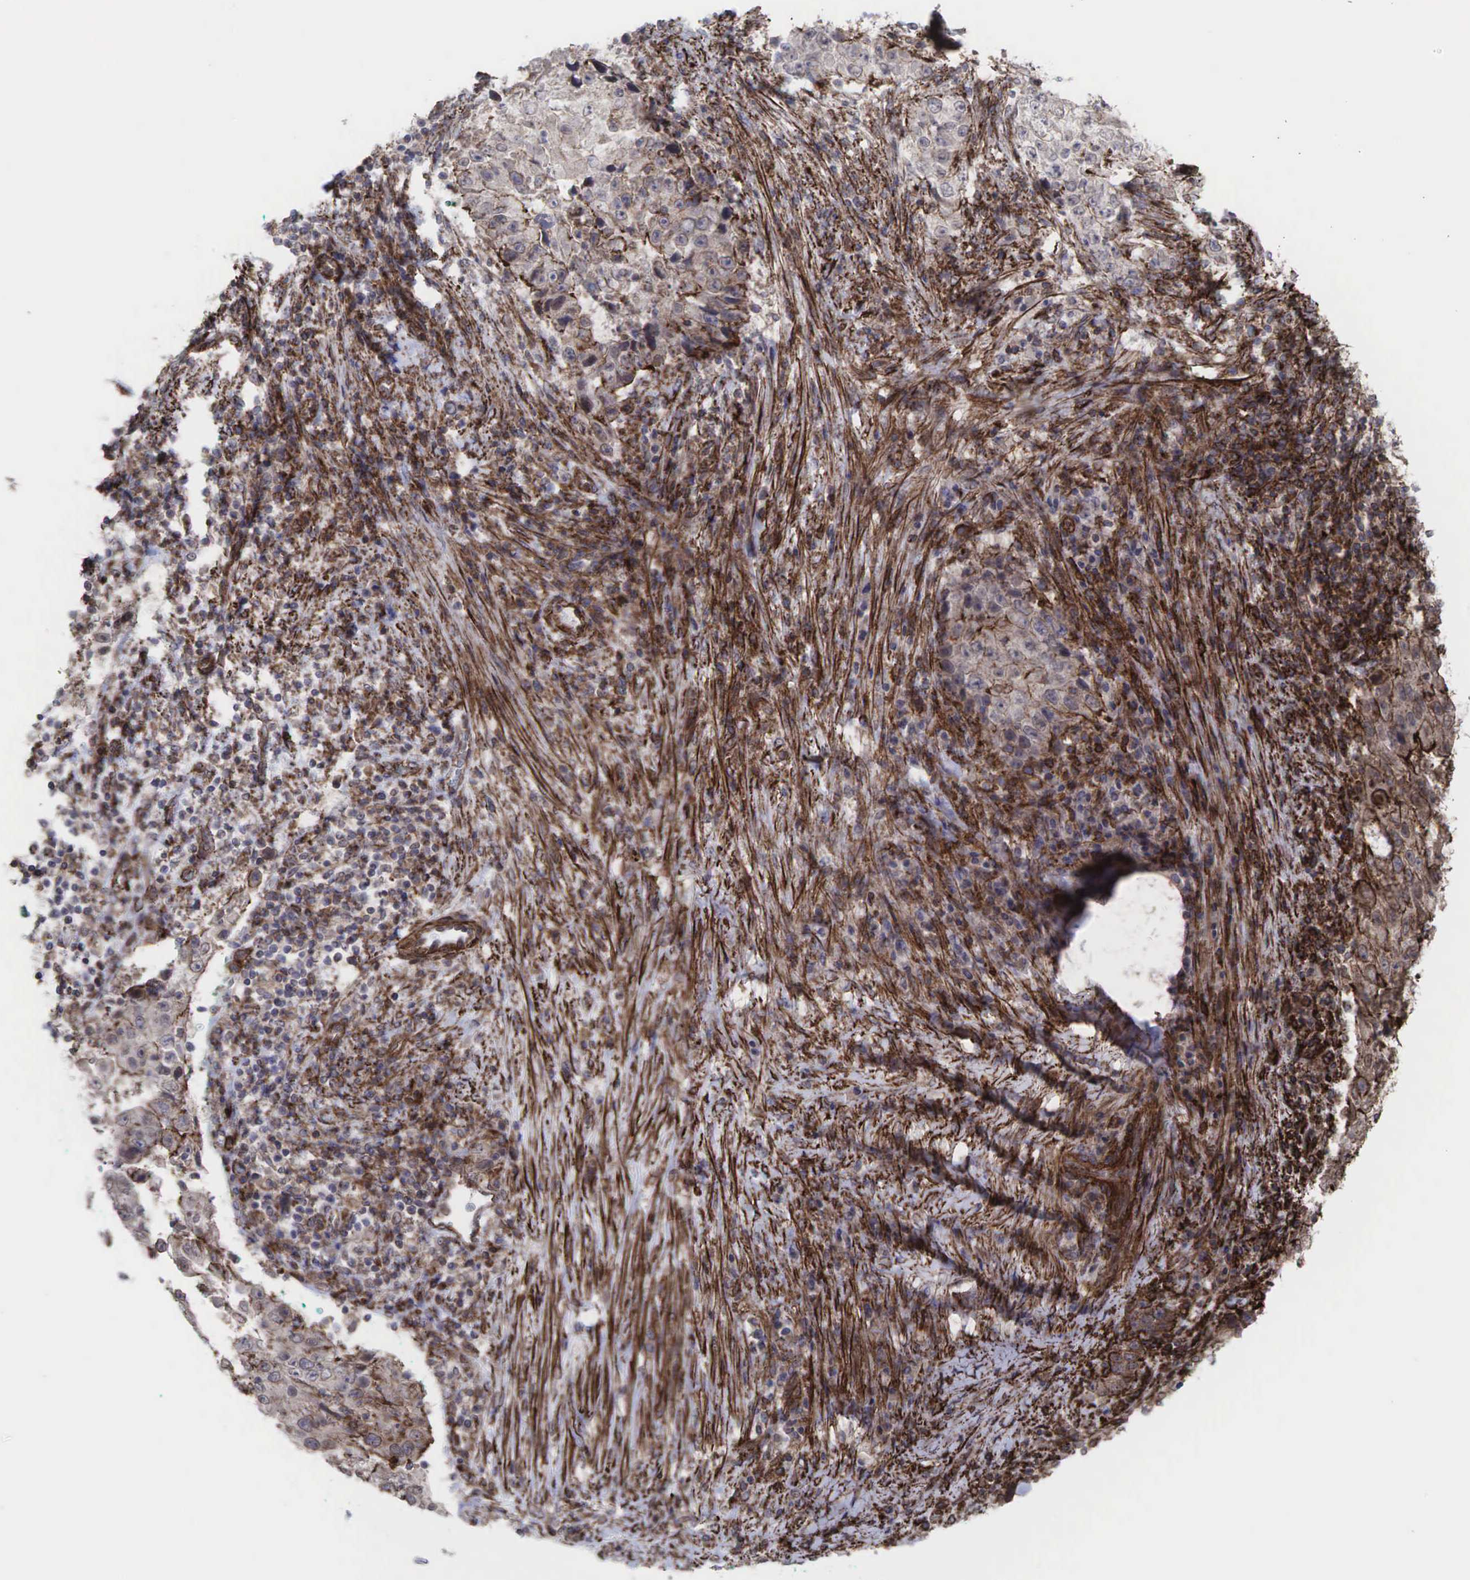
{"staining": {"intensity": "moderate", "quantity": ">75%", "location": "cytoplasmic/membranous"}, "tissue": "lung cancer", "cell_type": "Tumor cells", "image_type": "cancer", "snomed": [{"axis": "morphology", "description": "Squamous cell carcinoma, NOS"}, {"axis": "topography", "description": "Lung"}], "caption": "This photomicrograph reveals immunohistochemistry (IHC) staining of squamous cell carcinoma (lung), with medium moderate cytoplasmic/membranous positivity in approximately >75% of tumor cells.", "gene": "GPRASP1", "patient": {"sex": "male", "age": 64}}